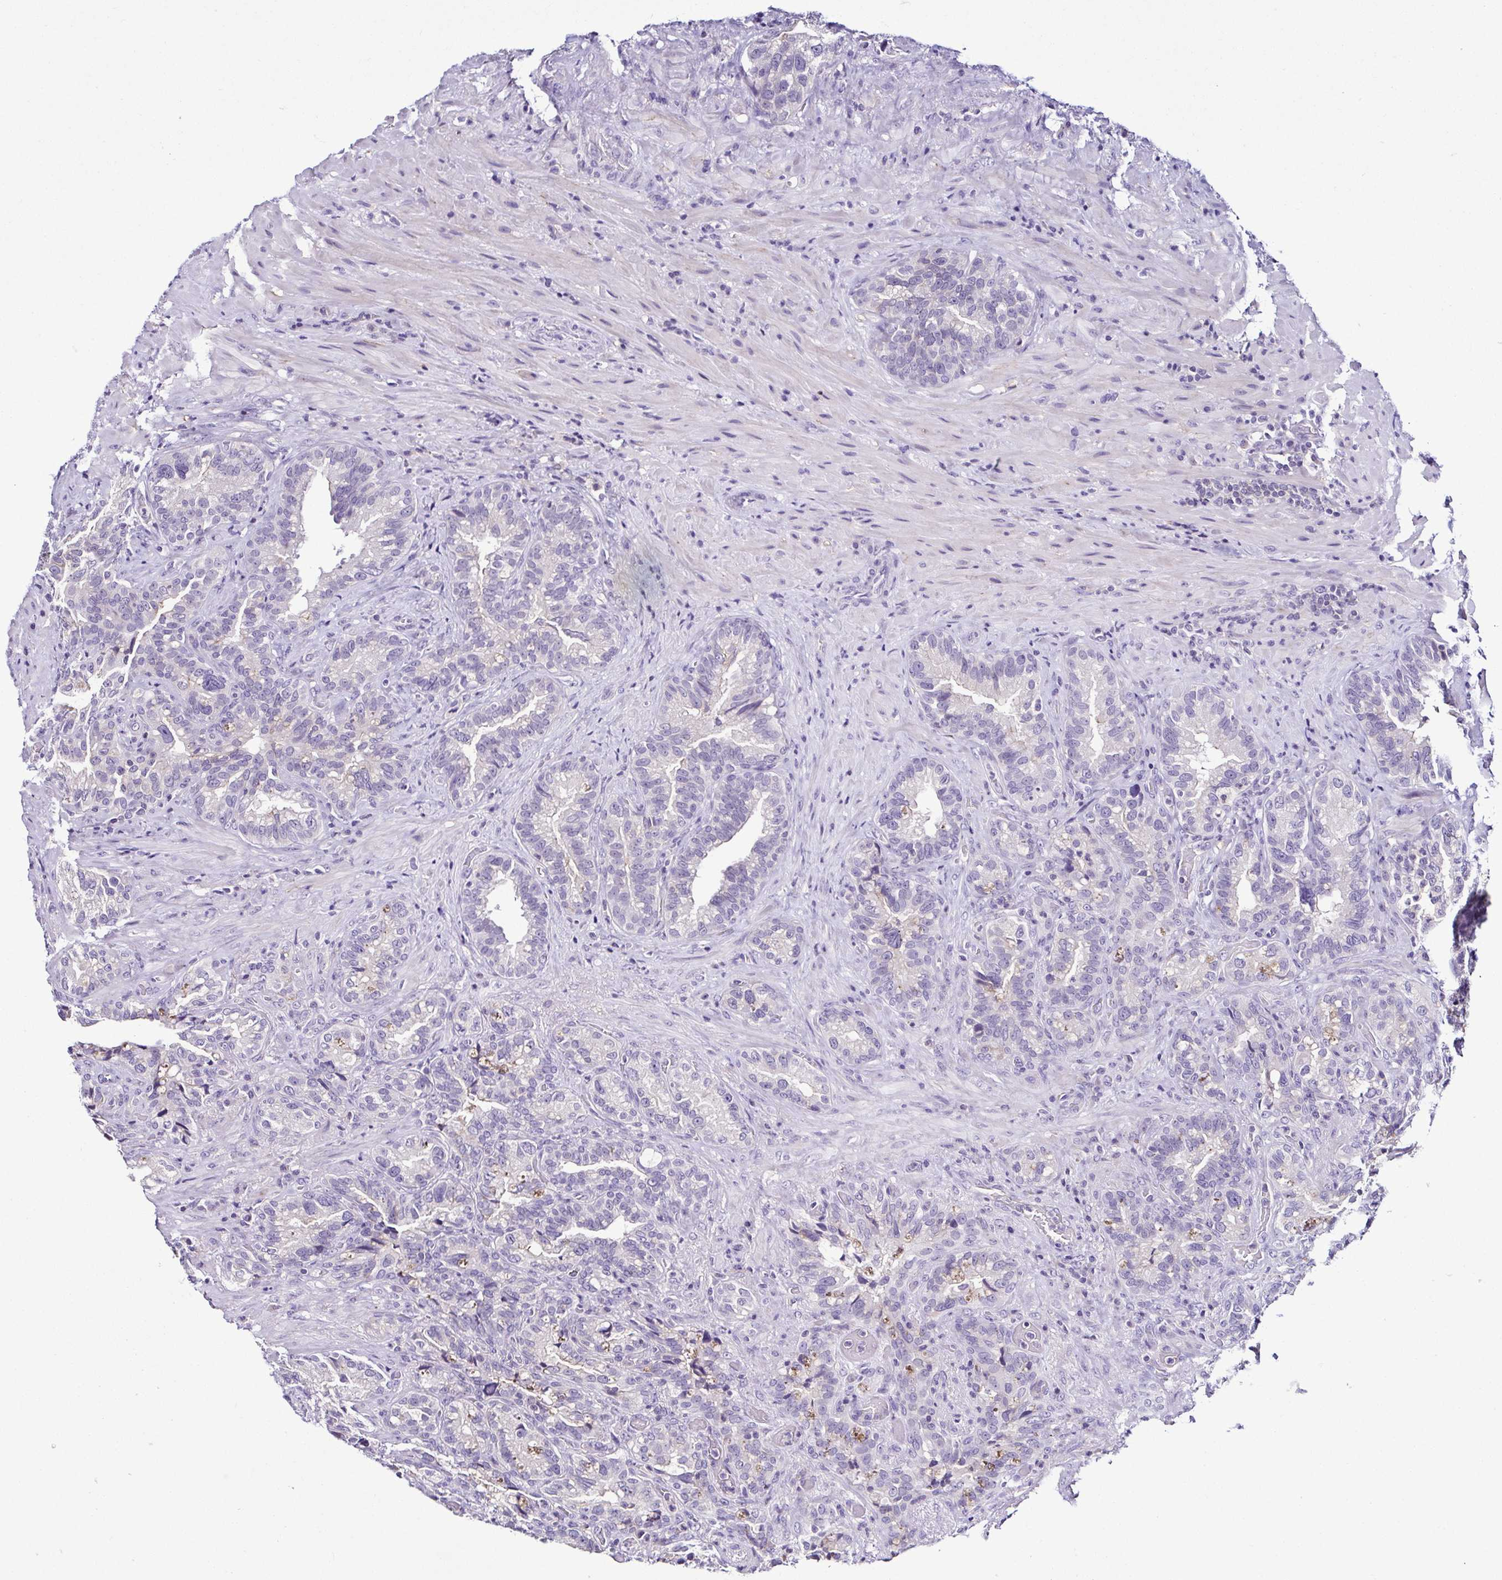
{"staining": {"intensity": "negative", "quantity": "none", "location": "none"}, "tissue": "seminal vesicle", "cell_type": "Glandular cells", "image_type": "normal", "snomed": [{"axis": "morphology", "description": "Normal tissue, NOS"}, {"axis": "topography", "description": "Seminal veicle"}], "caption": "IHC histopathology image of benign seminal vesicle: seminal vesicle stained with DAB shows no significant protein staining in glandular cells. Nuclei are stained in blue.", "gene": "TNNT2", "patient": {"sex": "male", "age": 68}}